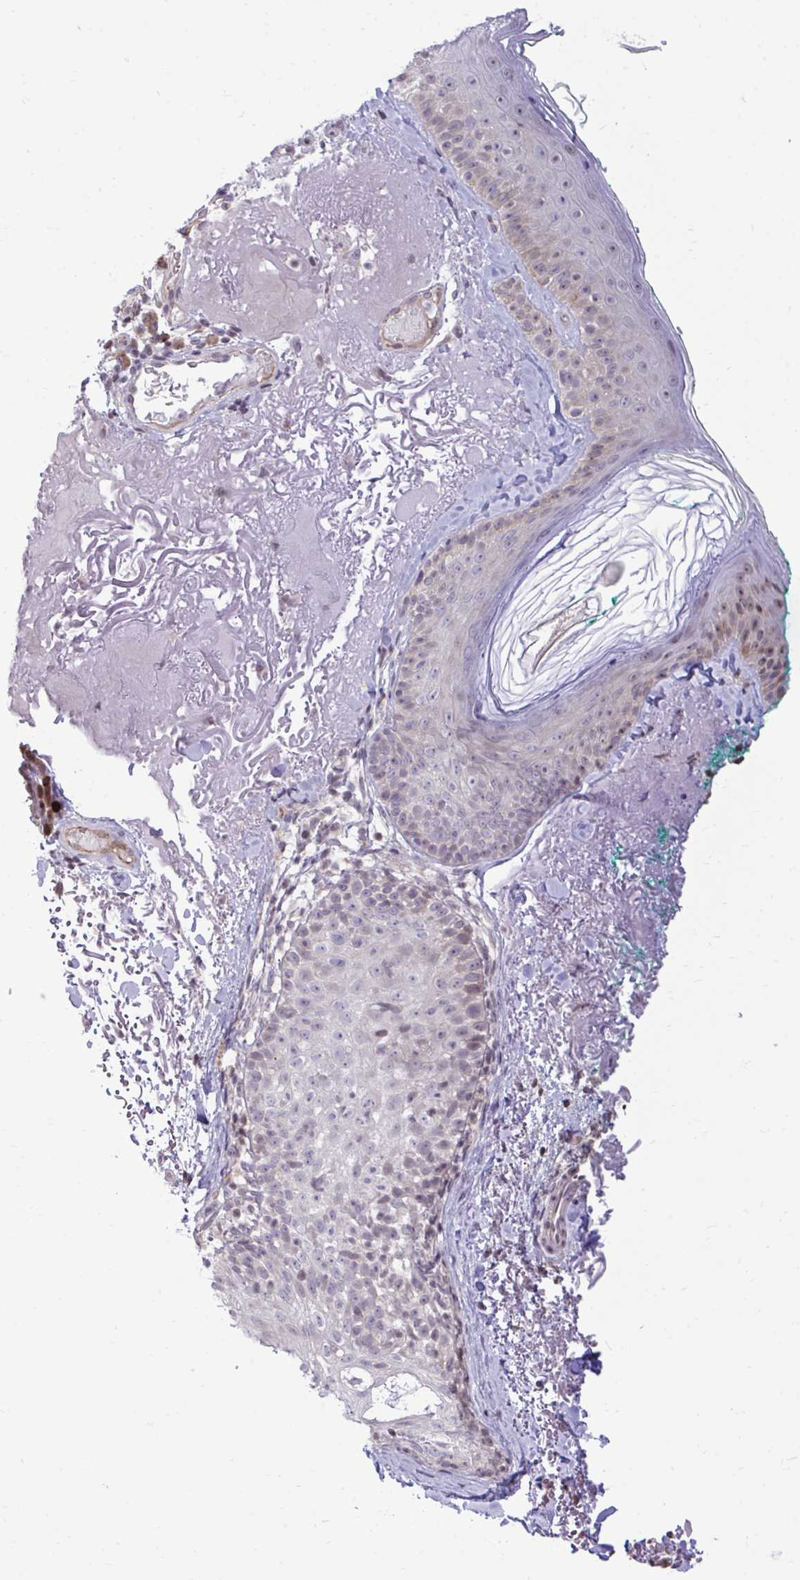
{"staining": {"intensity": "negative", "quantity": "none", "location": "none"}, "tissue": "skin", "cell_type": "Fibroblasts", "image_type": "normal", "snomed": [{"axis": "morphology", "description": "Normal tissue, NOS"}, {"axis": "topography", "description": "Skin"}], "caption": "Immunohistochemical staining of benign human skin exhibits no significant expression in fibroblasts. (DAB (3,3'-diaminobenzidine) IHC with hematoxylin counter stain).", "gene": "METTL9", "patient": {"sex": "male", "age": 73}}